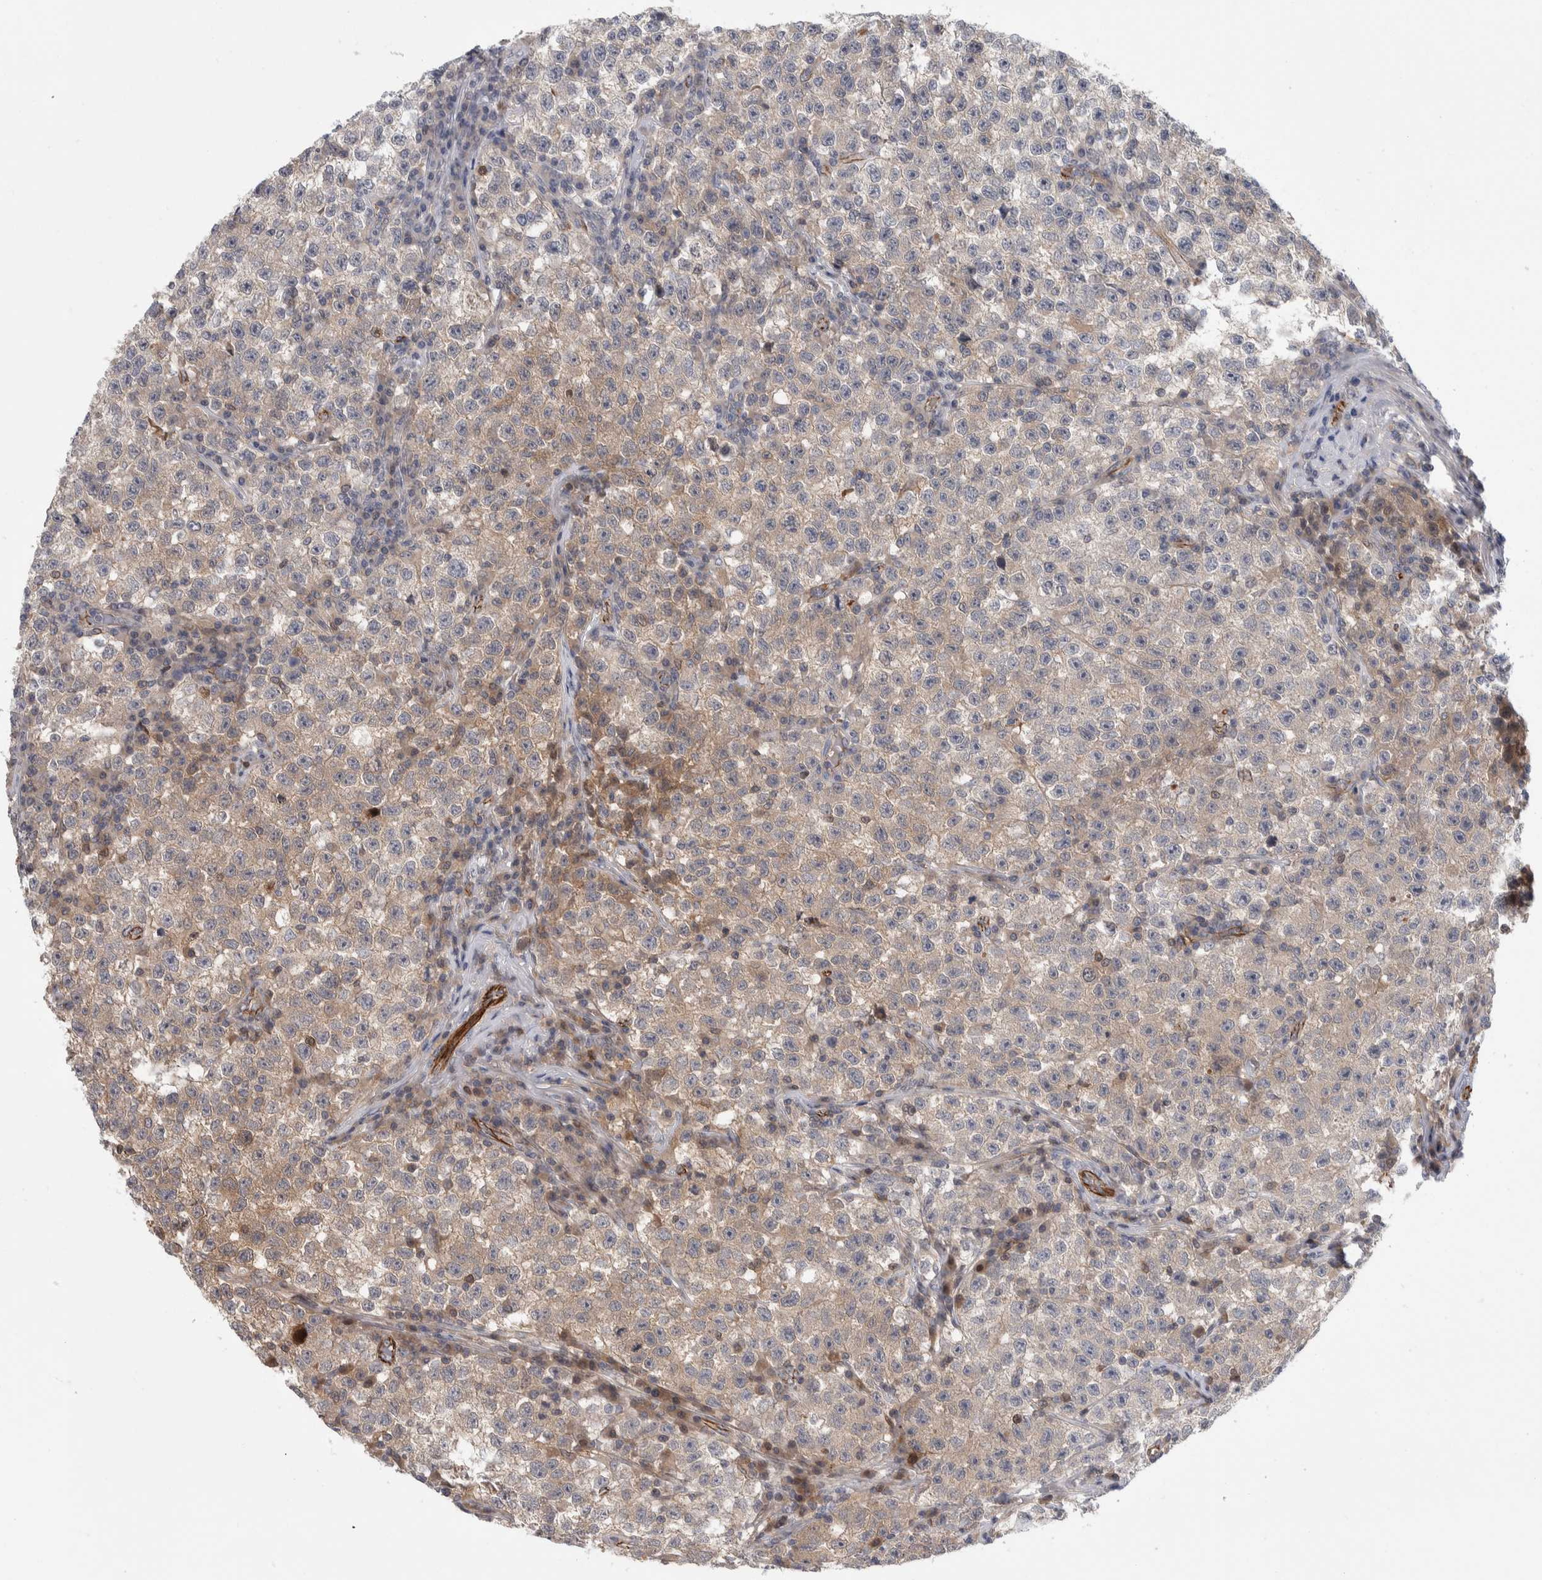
{"staining": {"intensity": "weak", "quantity": ">75%", "location": "cytoplasmic/membranous"}, "tissue": "testis cancer", "cell_type": "Tumor cells", "image_type": "cancer", "snomed": [{"axis": "morphology", "description": "Seminoma, NOS"}, {"axis": "topography", "description": "Testis"}], "caption": "Immunohistochemical staining of seminoma (testis) exhibits low levels of weak cytoplasmic/membranous protein staining in about >75% of tumor cells.", "gene": "ZNF862", "patient": {"sex": "male", "age": 22}}